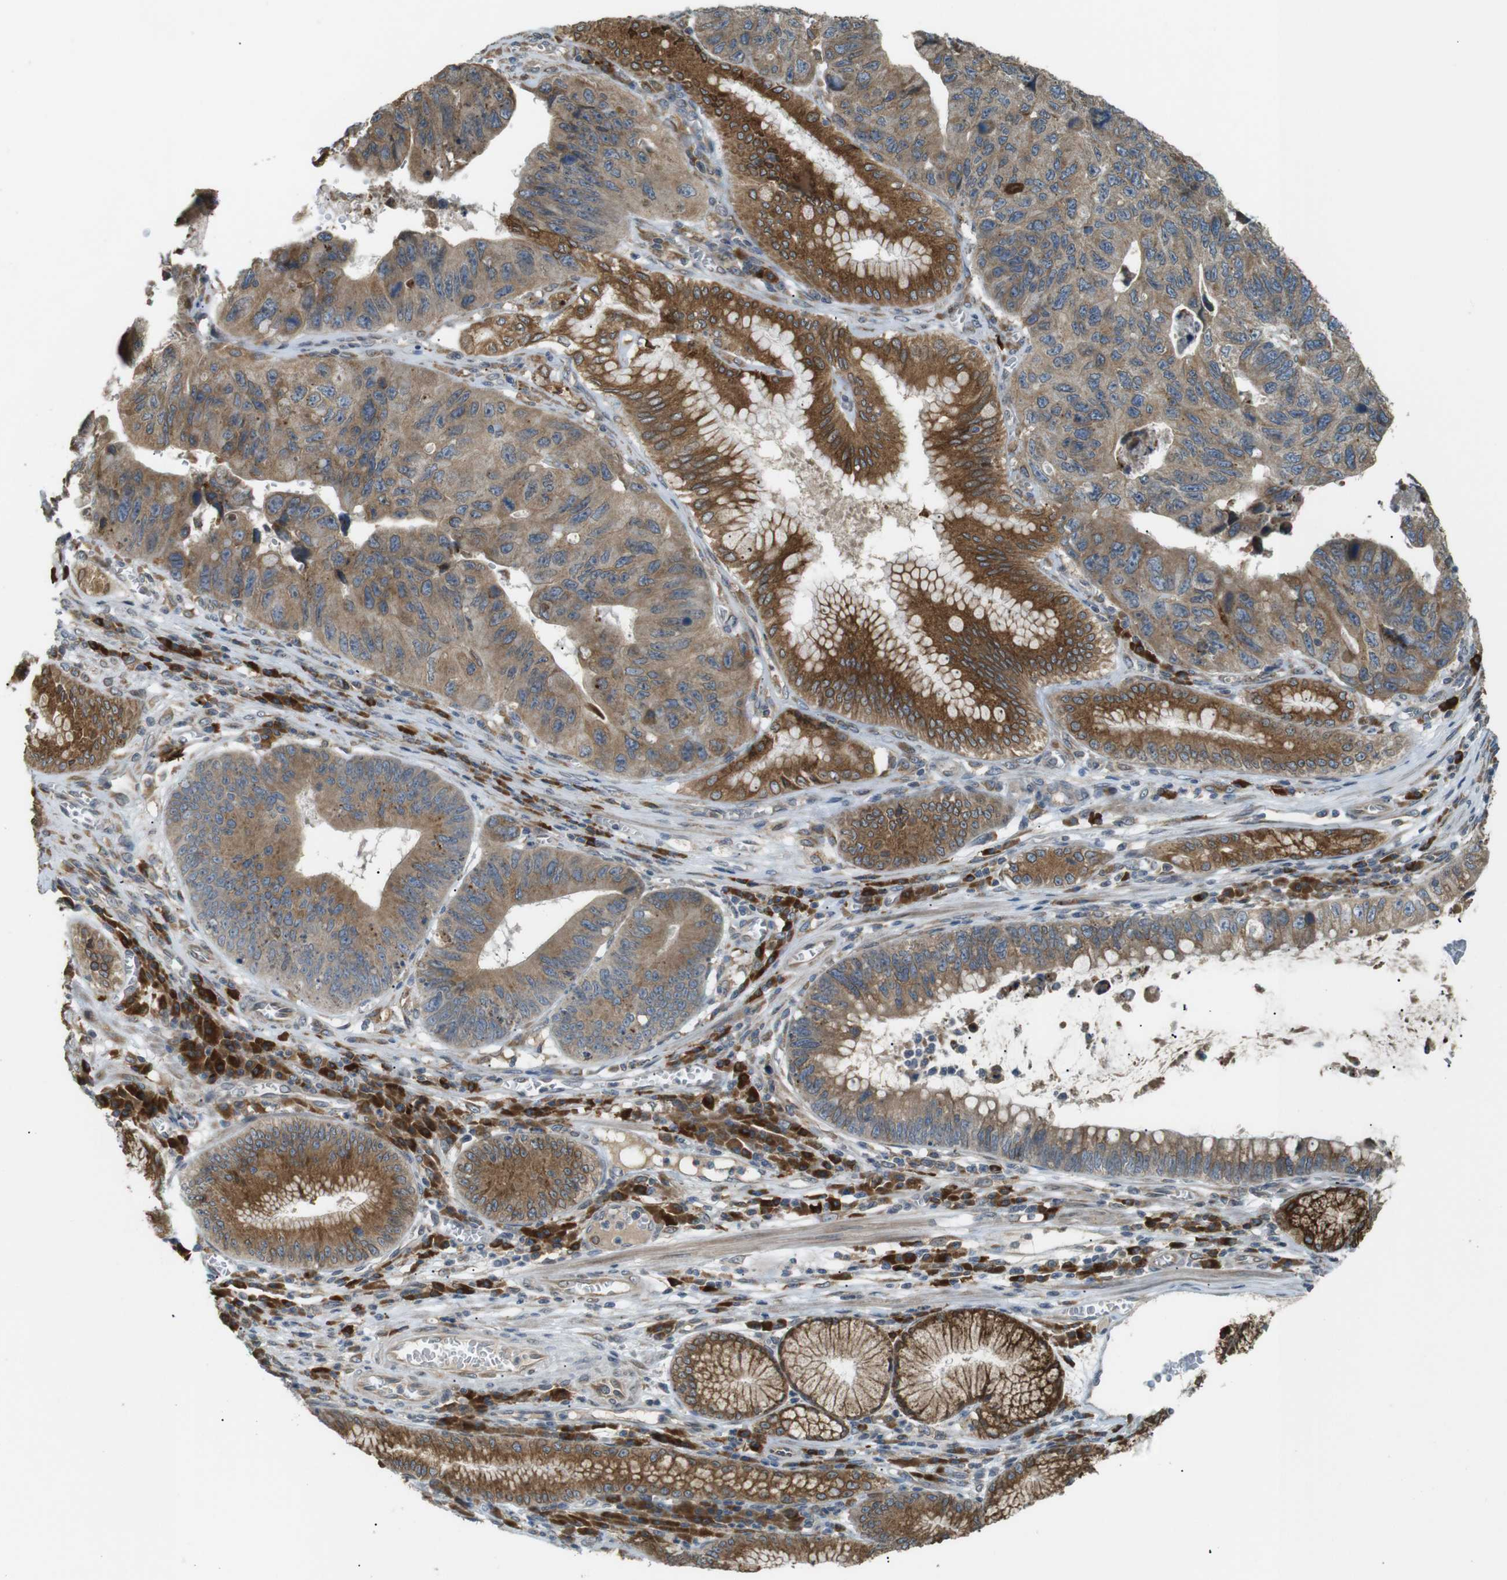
{"staining": {"intensity": "moderate", "quantity": ">75%", "location": "cytoplasmic/membranous"}, "tissue": "stomach cancer", "cell_type": "Tumor cells", "image_type": "cancer", "snomed": [{"axis": "morphology", "description": "Adenocarcinoma, NOS"}, {"axis": "topography", "description": "Stomach"}], "caption": "The micrograph displays staining of adenocarcinoma (stomach), revealing moderate cytoplasmic/membranous protein expression (brown color) within tumor cells.", "gene": "TMED4", "patient": {"sex": "male", "age": 59}}